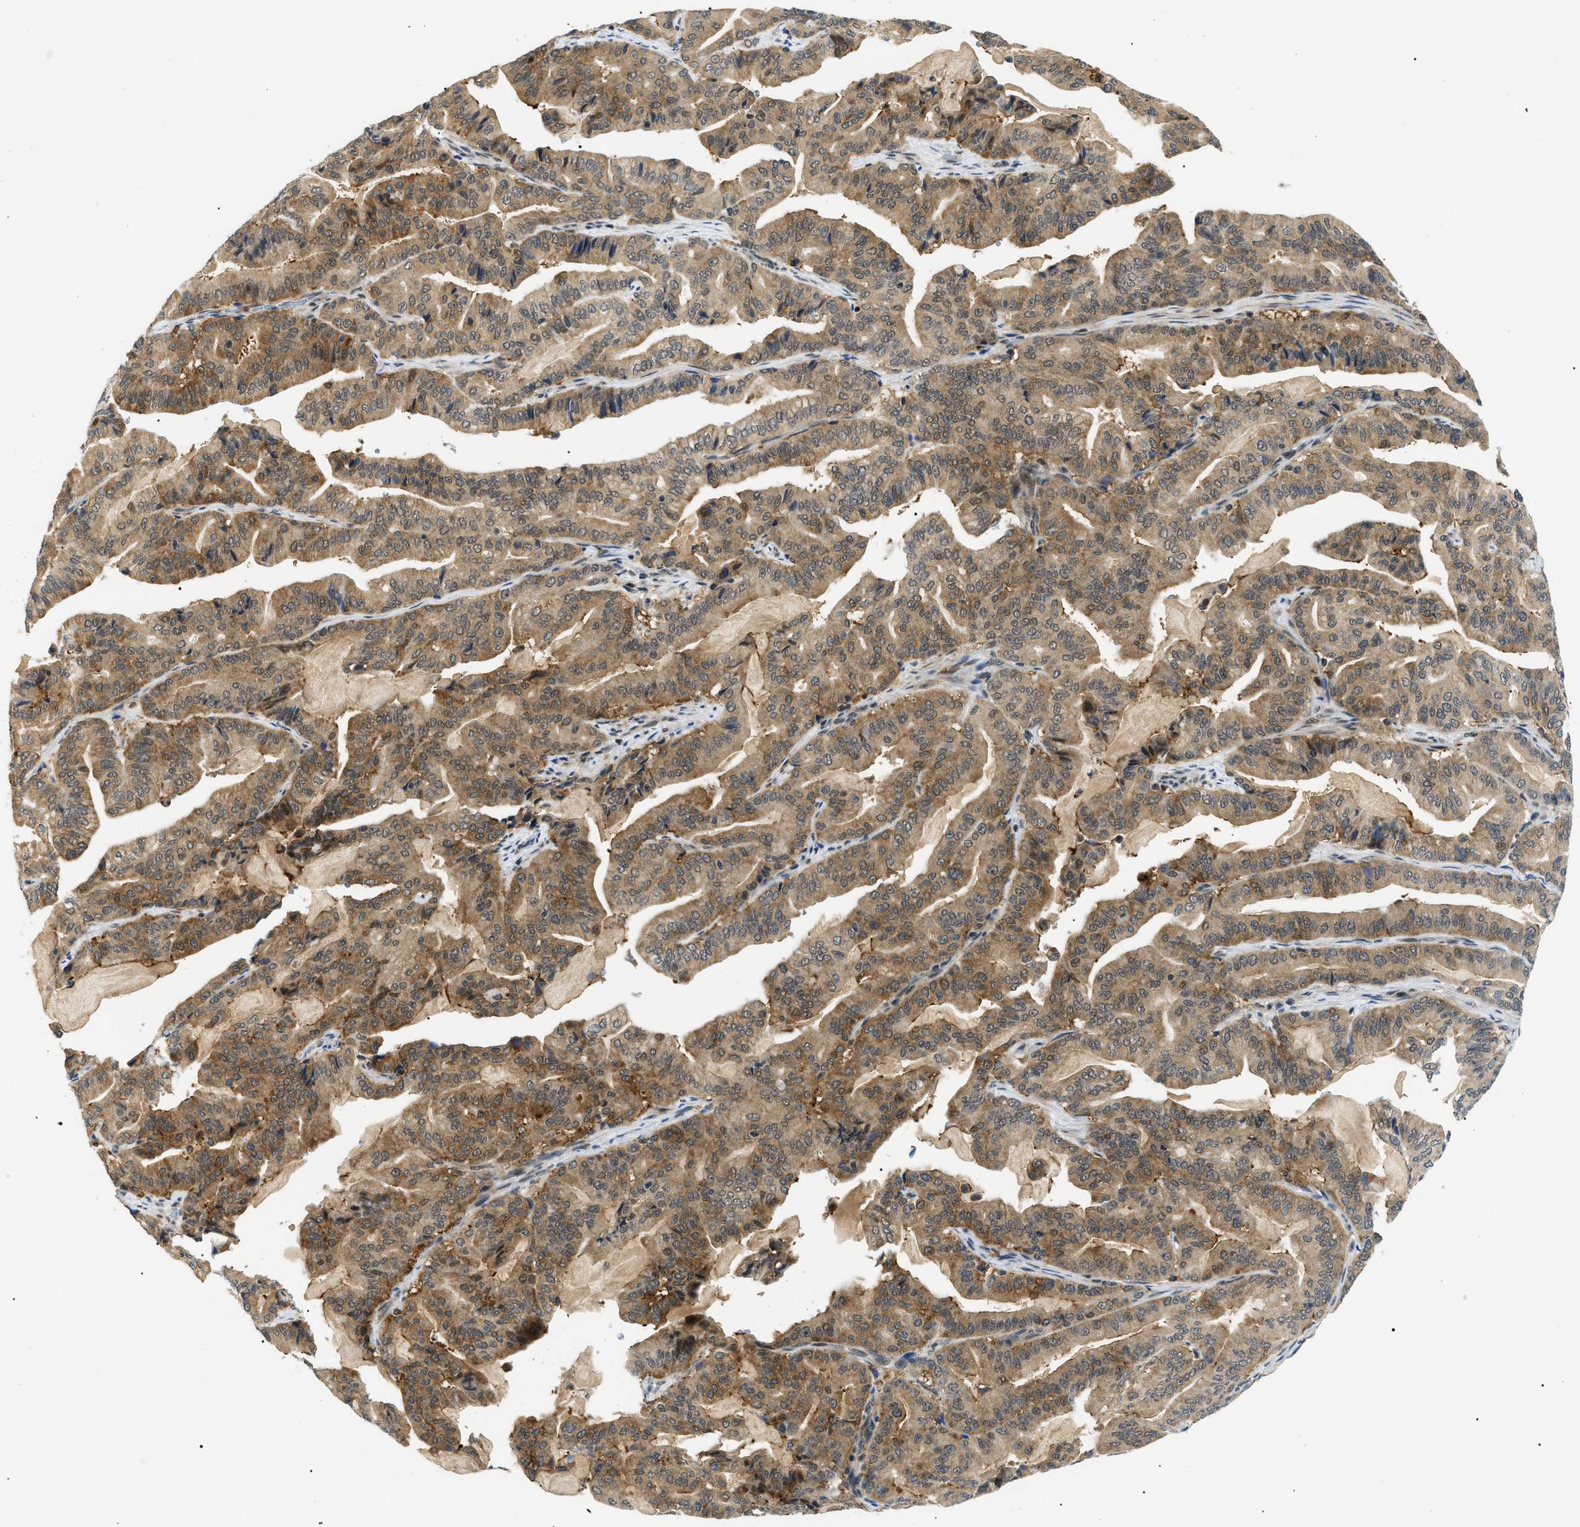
{"staining": {"intensity": "moderate", "quantity": ">75%", "location": "cytoplasmic/membranous,nuclear"}, "tissue": "pancreatic cancer", "cell_type": "Tumor cells", "image_type": "cancer", "snomed": [{"axis": "morphology", "description": "Adenocarcinoma, NOS"}, {"axis": "topography", "description": "Pancreas"}], "caption": "A high-resolution histopathology image shows immunohistochemistry (IHC) staining of pancreatic cancer, which displays moderate cytoplasmic/membranous and nuclear expression in approximately >75% of tumor cells.", "gene": "RBM15", "patient": {"sex": "male", "age": 63}}